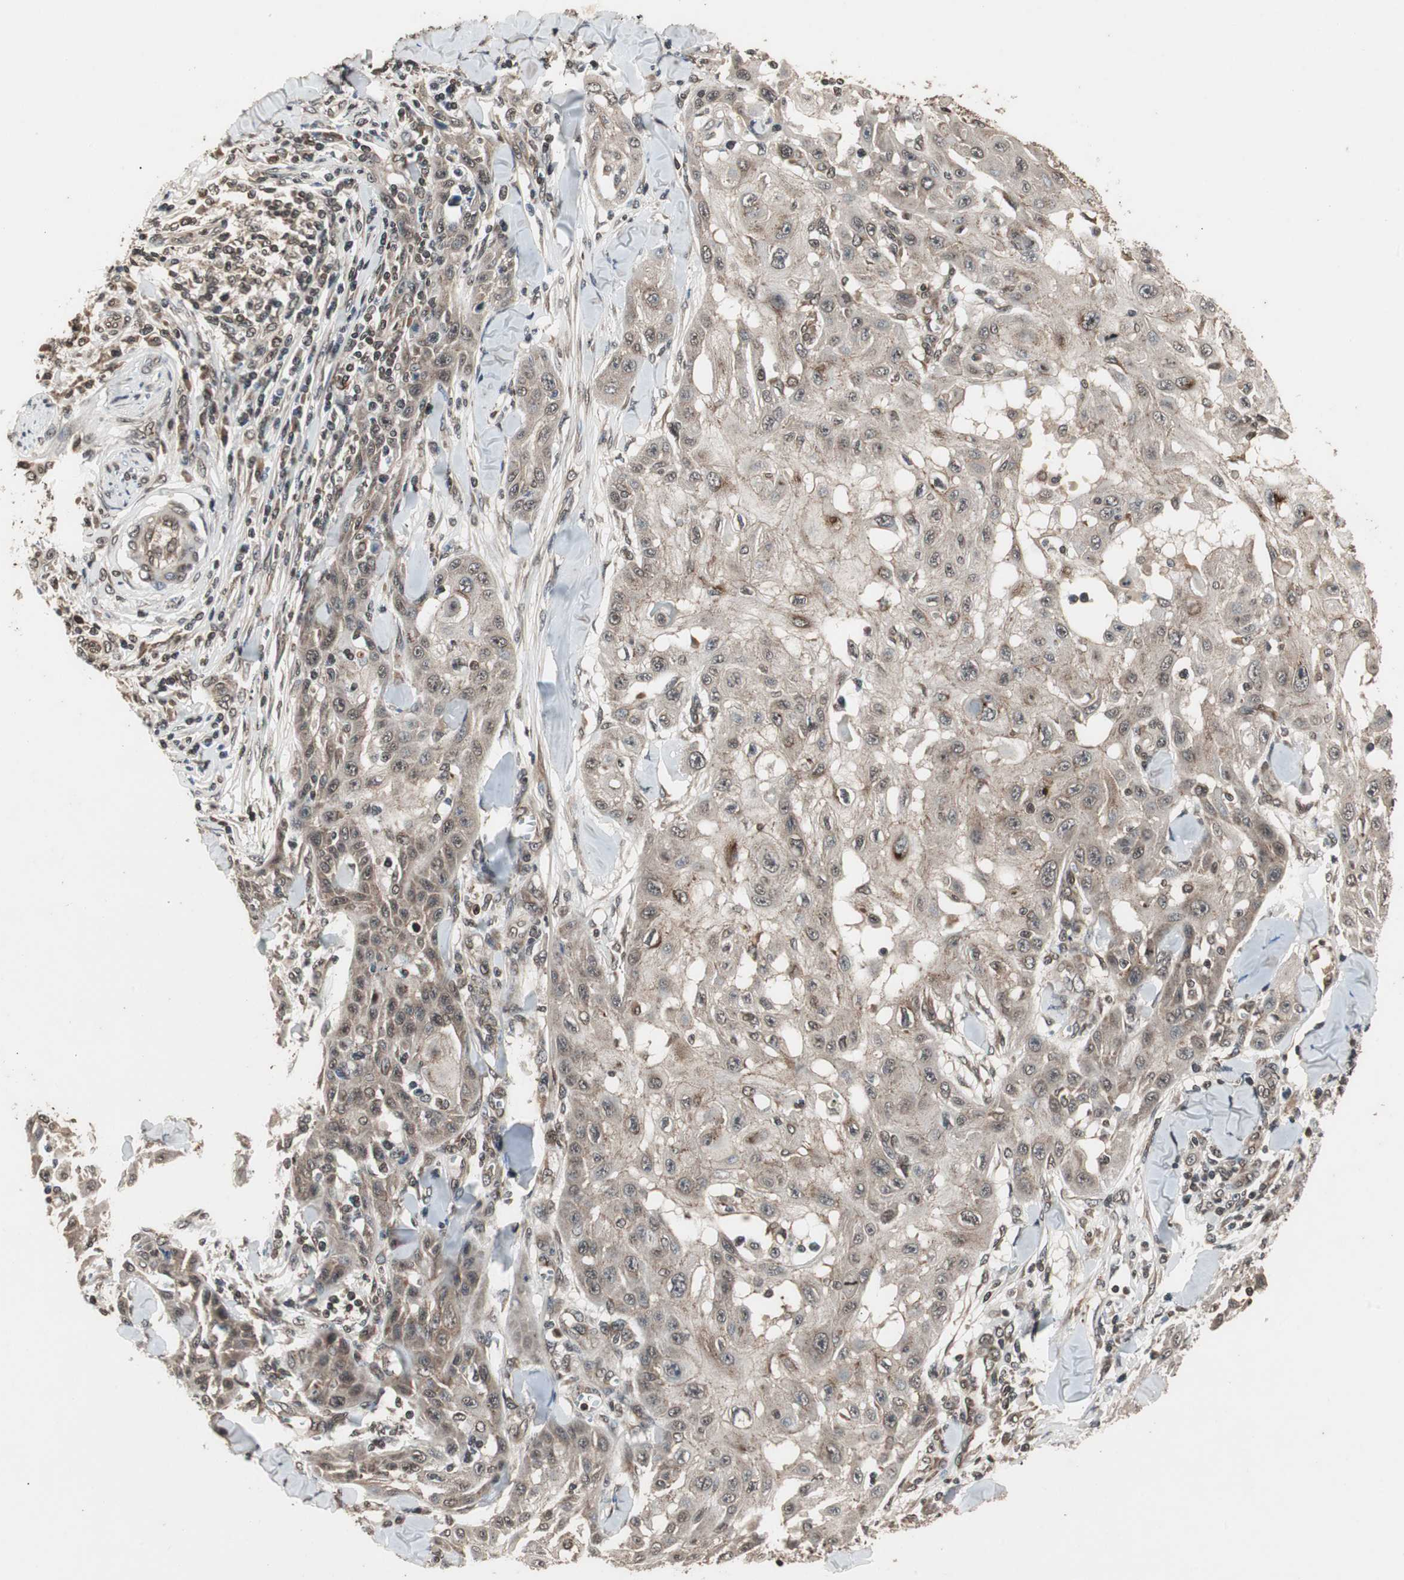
{"staining": {"intensity": "weak", "quantity": ">75%", "location": "cytoplasmic/membranous"}, "tissue": "skin cancer", "cell_type": "Tumor cells", "image_type": "cancer", "snomed": [{"axis": "morphology", "description": "Squamous cell carcinoma, NOS"}, {"axis": "topography", "description": "Skin"}], "caption": "Skin cancer stained with DAB (3,3'-diaminobenzidine) IHC exhibits low levels of weak cytoplasmic/membranous expression in about >75% of tumor cells.", "gene": "ZFC3H1", "patient": {"sex": "male", "age": 24}}